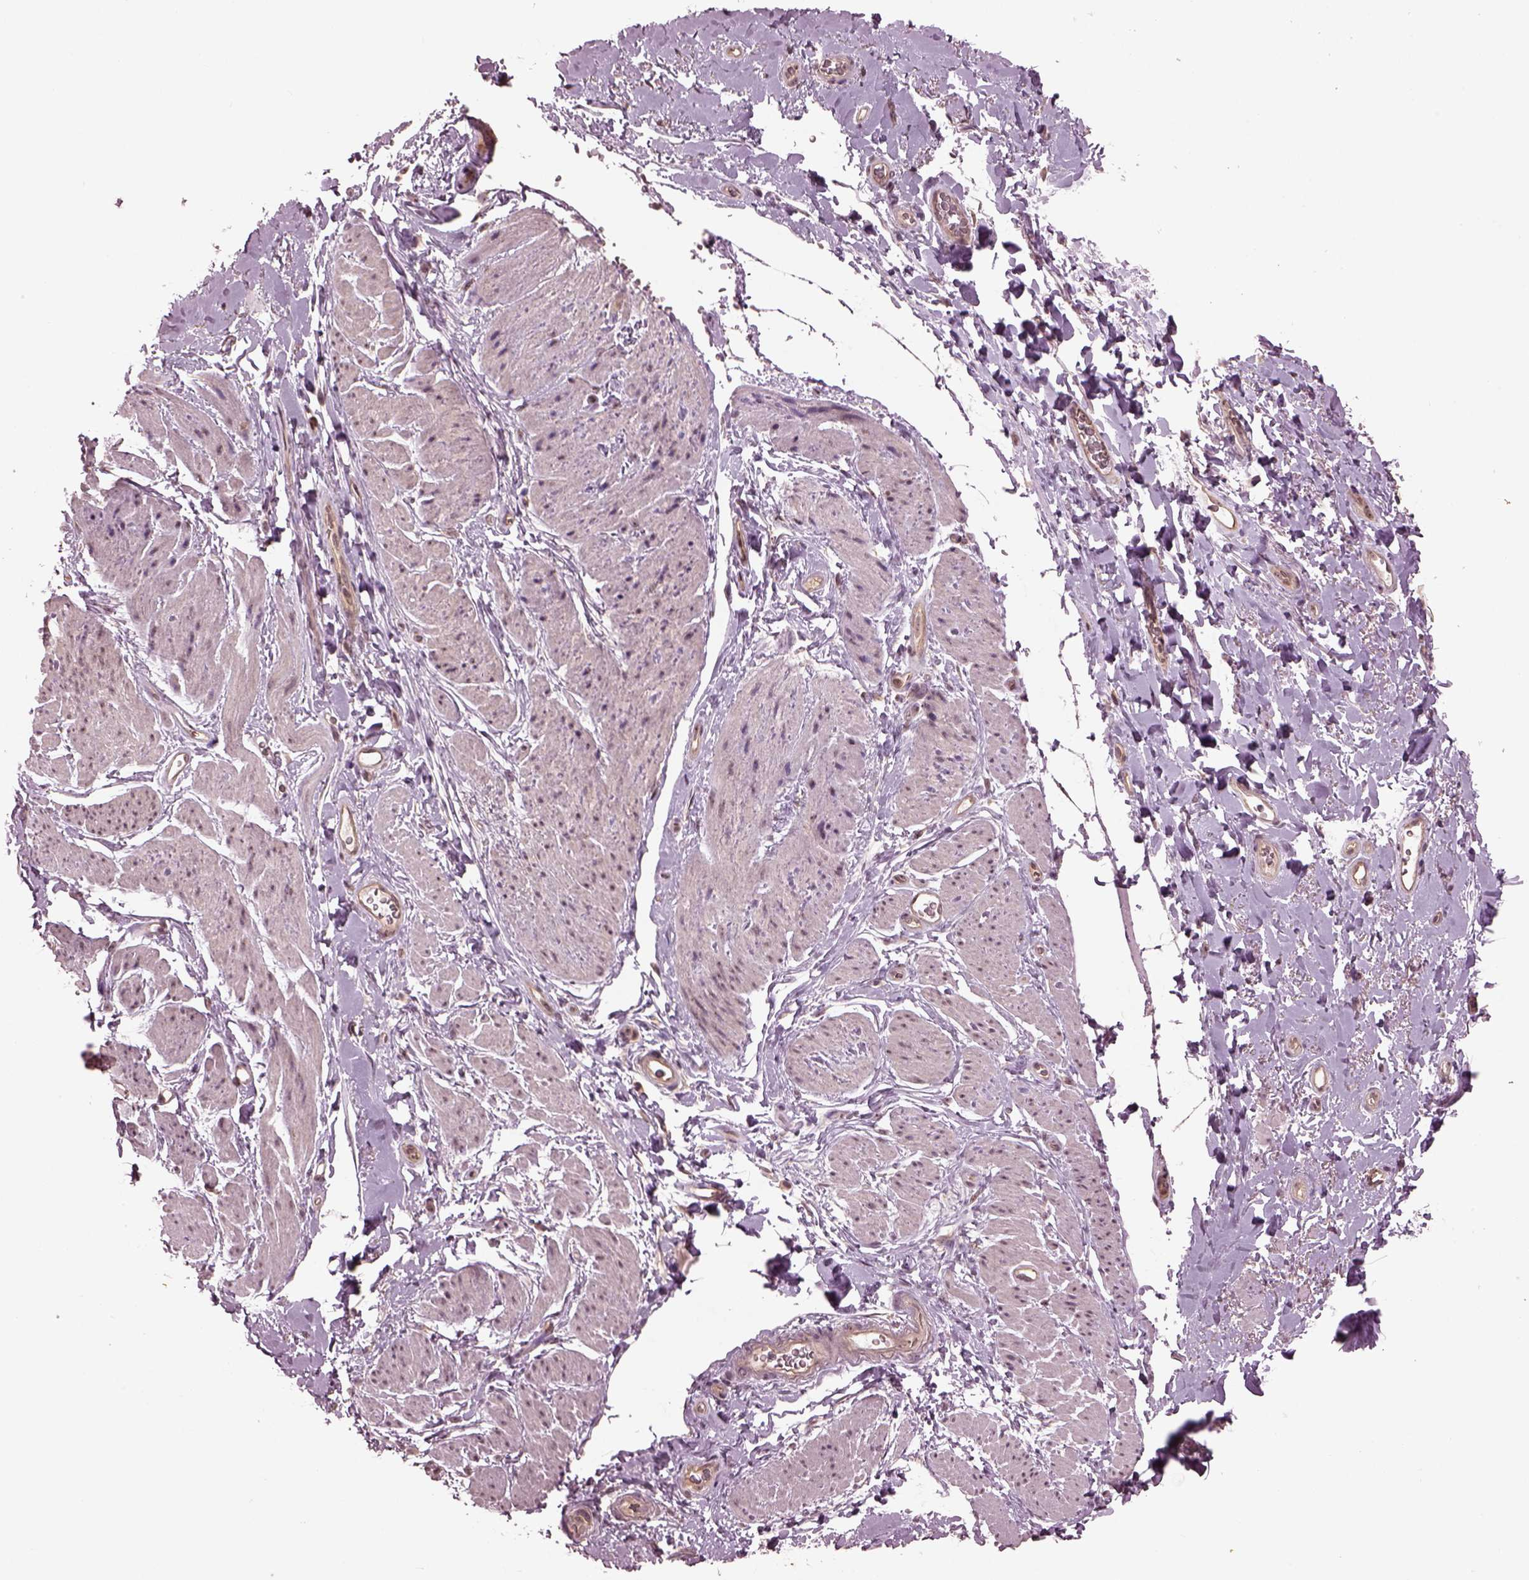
{"staining": {"intensity": "negative", "quantity": "none", "location": "none"}, "tissue": "adipose tissue", "cell_type": "Adipocytes", "image_type": "normal", "snomed": [{"axis": "morphology", "description": "Normal tissue, NOS"}, {"axis": "topography", "description": "Anal"}, {"axis": "topography", "description": "Peripheral nerve tissue"}], "caption": "IHC histopathology image of normal adipose tissue stained for a protein (brown), which shows no staining in adipocytes. (Brightfield microscopy of DAB immunohistochemistry (IHC) at high magnification).", "gene": "GNRH1", "patient": {"sex": "male", "age": 53}}